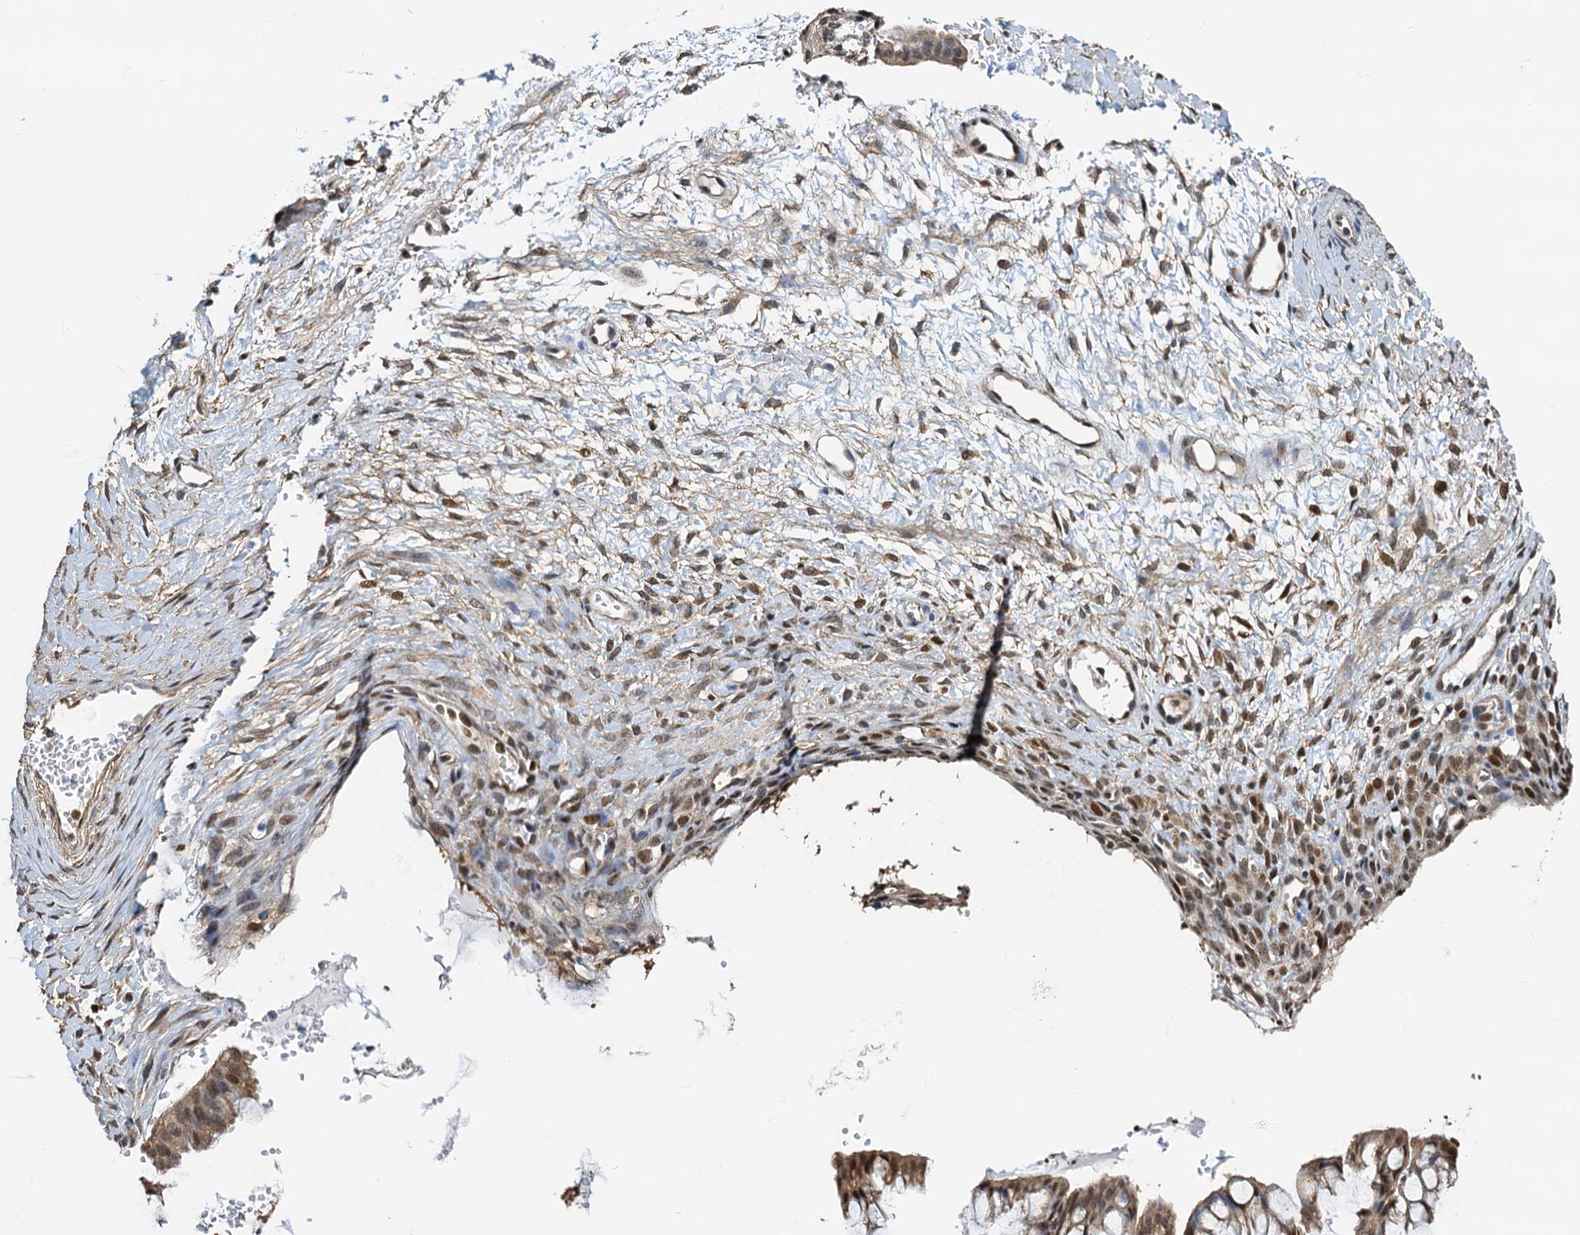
{"staining": {"intensity": "moderate", "quantity": "25%-75%", "location": "cytoplasmic/membranous,nuclear"}, "tissue": "ovarian cancer", "cell_type": "Tumor cells", "image_type": "cancer", "snomed": [{"axis": "morphology", "description": "Cystadenocarcinoma, mucinous, NOS"}, {"axis": "topography", "description": "Ovary"}], "caption": "Moderate cytoplasmic/membranous and nuclear protein staining is appreciated in about 25%-75% of tumor cells in ovarian cancer (mucinous cystadenocarcinoma).", "gene": "PTGES3", "patient": {"sex": "female", "age": 73}}